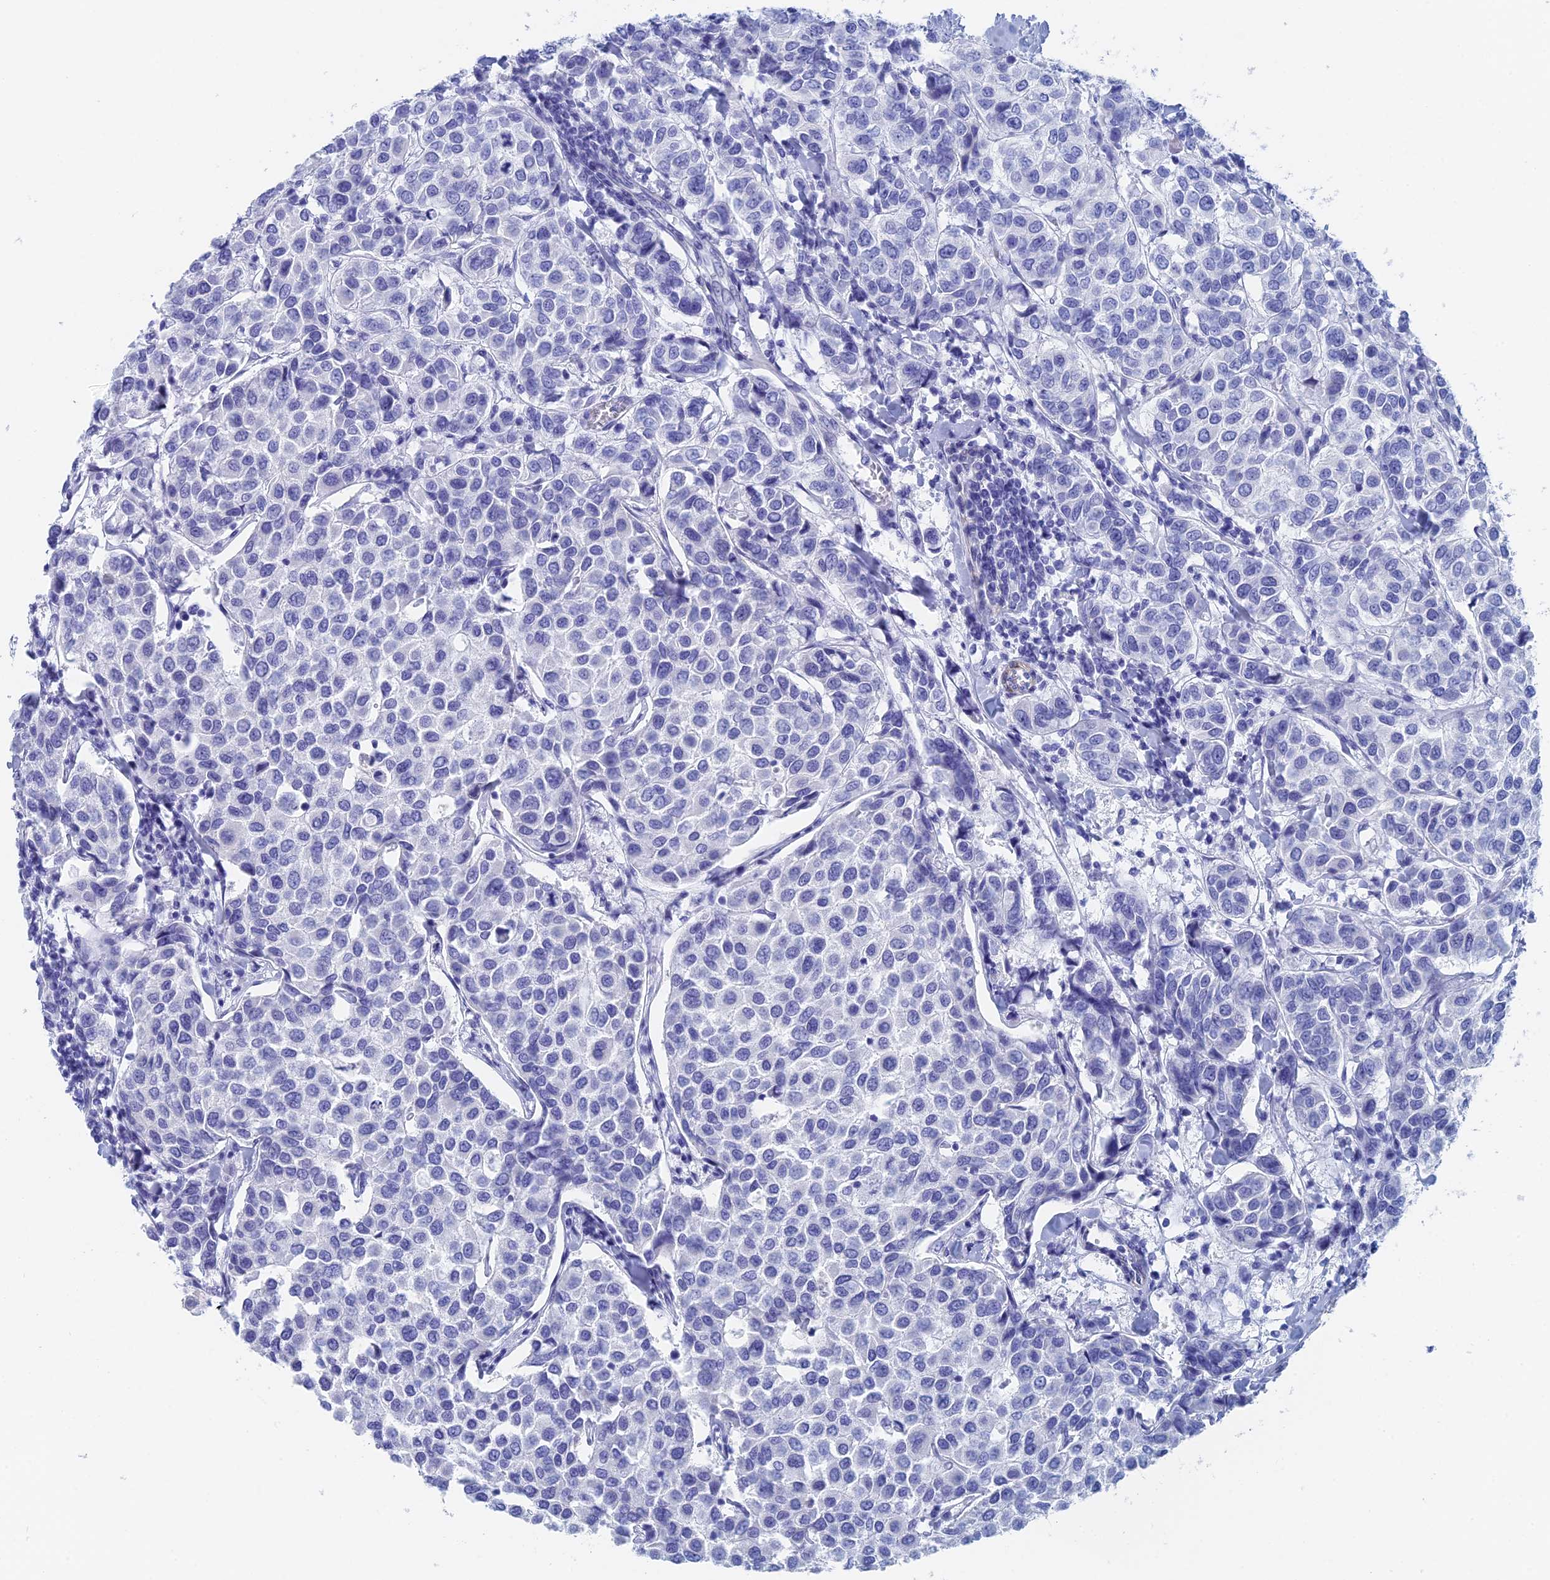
{"staining": {"intensity": "negative", "quantity": "none", "location": "none"}, "tissue": "breast cancer", "cell_type": "Tumor cells", "image_type": "cancer", "snomed": [{"axis": "morphology", "description": "Duct carcinoma"}, {"axis": "topography", "description": "Breast"}], "caption": "Human intraductal carcinoma (breast) stained for a protein using immunohistochemistry reveals no expression in tumor cells.", "gene": "KCNK18", "patient": {"sex": "female", "age": 55}}